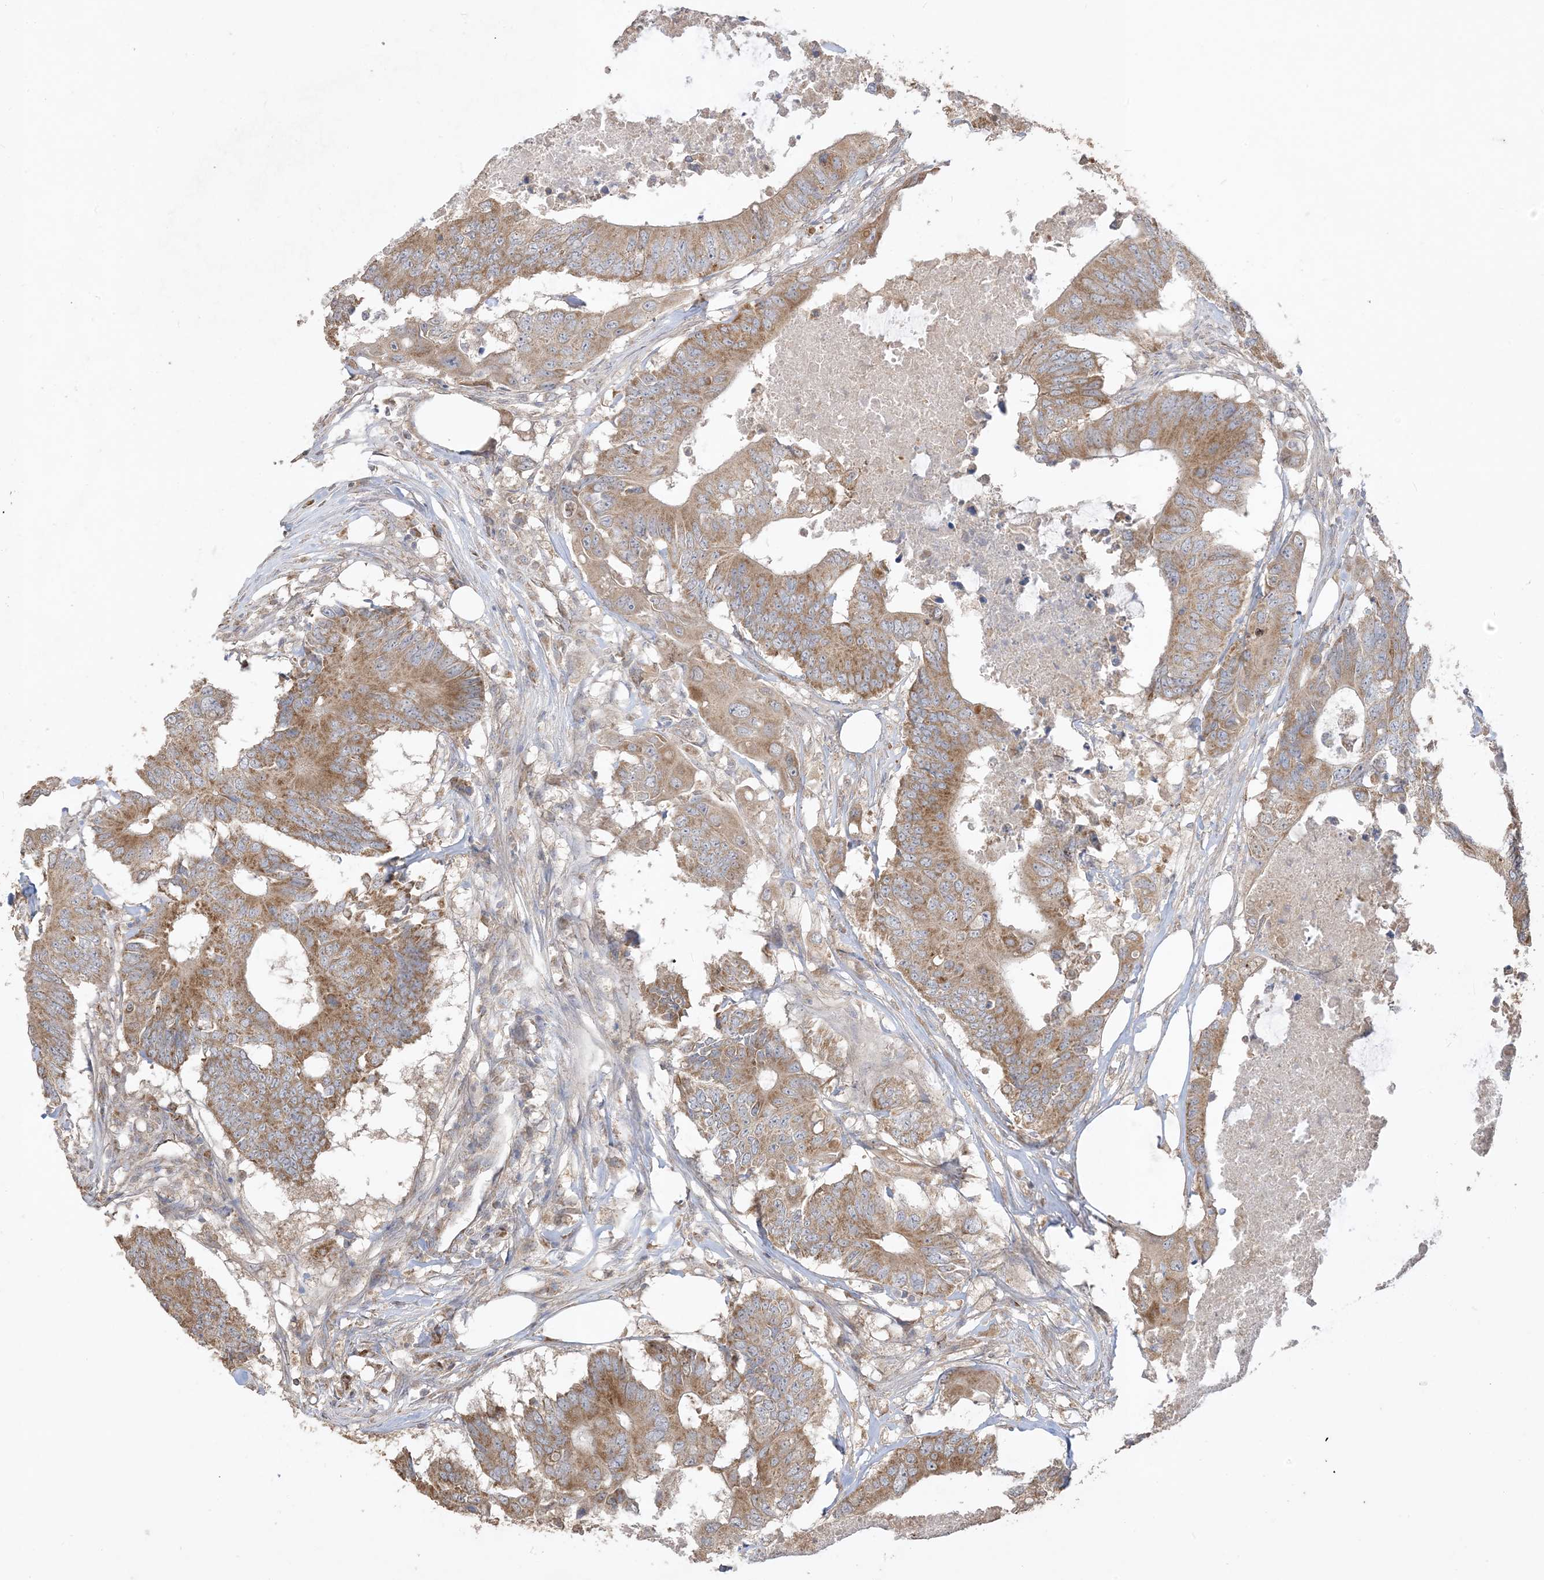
{"staining": {"intensity": "strong", "quantity": ">75%", "location": "cytoplasmic/membranous"}, "tissue": "colorectal cancer", "cell_type": "Tumor cells", "image_type": "cancer", "snomed": [{"axis": "morphology", "description": "Adenocarcinoma, NOS"}, {"axis": "topography", "description": "Colon"}], "caption": "Human adenocarcinoma (colorectal) stained with a brown dye shows strong cytoplasmic/membranous positive staining in about >75% of tumor cells.", "gene": "SIRT3", "patient": {"sex": "male", "age": 71}}